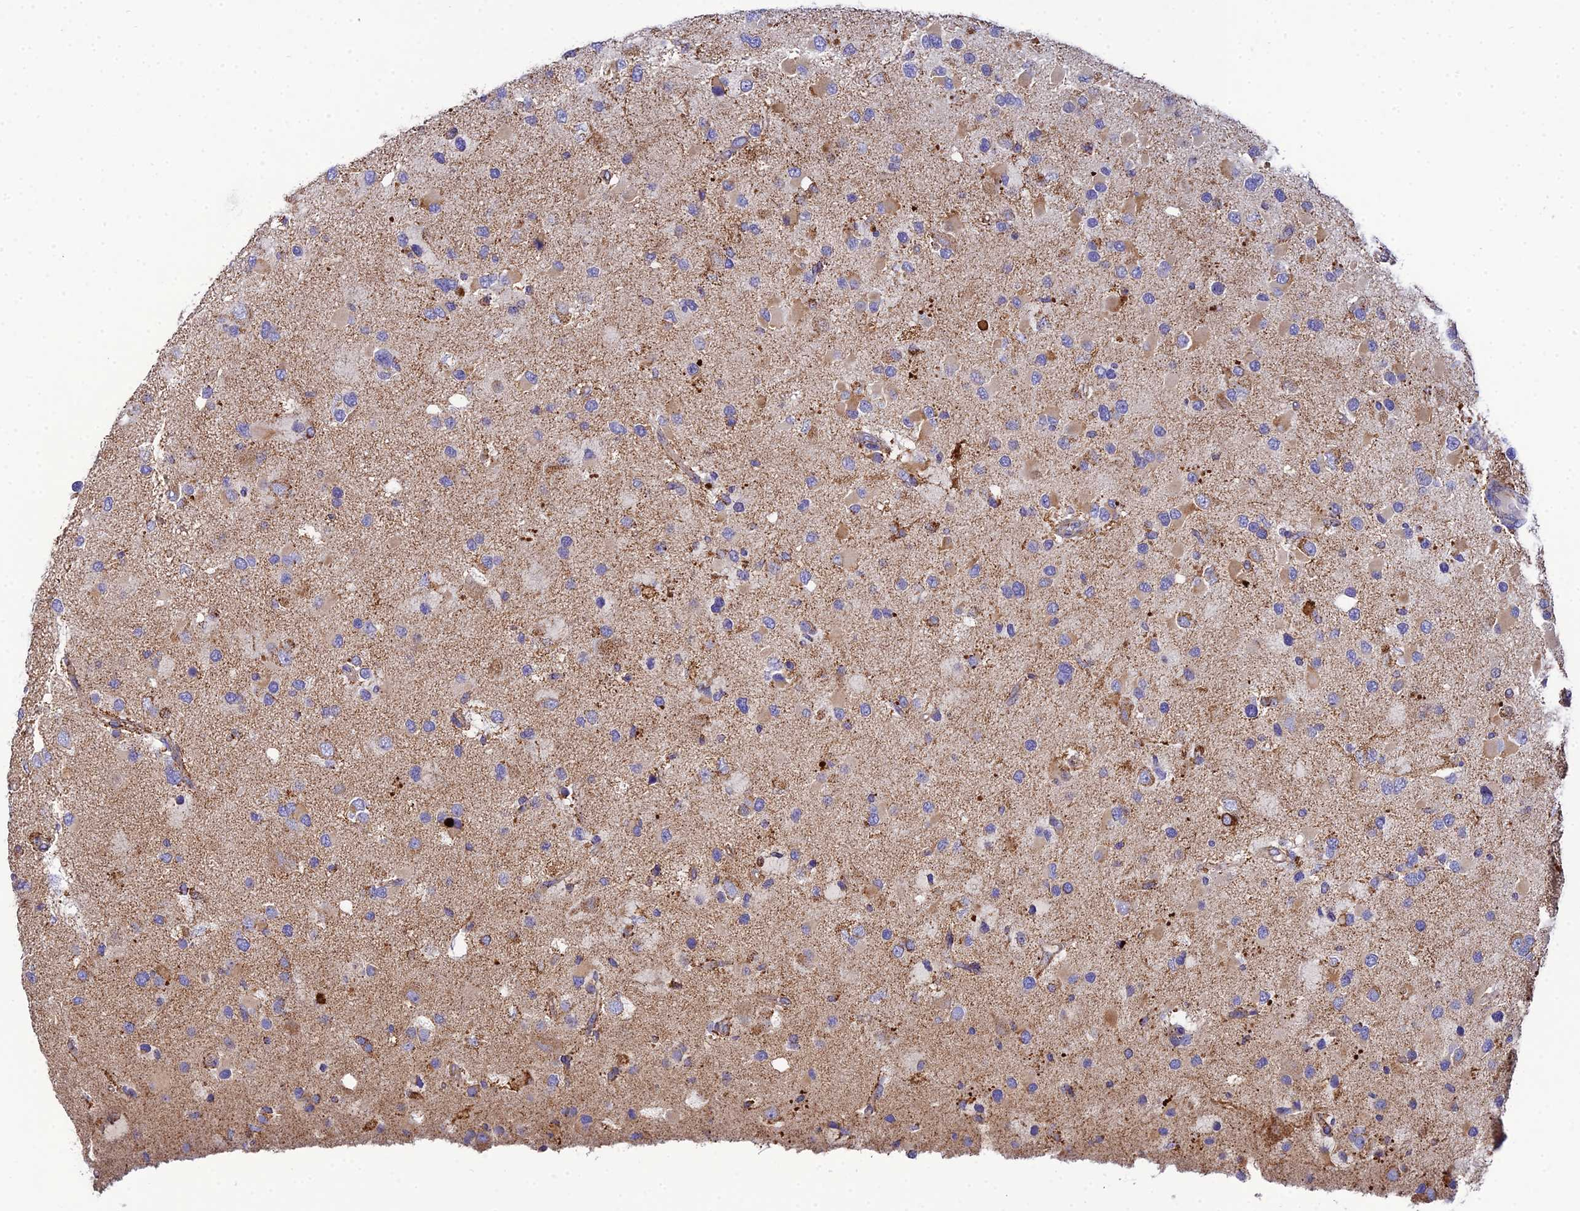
{"staining": {"intensity": "moderate", "quantity": "<25%", "location": "cytoplasmic/membranous"}, "tissue": "glioma", "cell_type": "Tumor cells", "image_type": "cancer", "snomed": [{"axis": "morphology", "description": "Glioma, malignant, High grade"}, {"axis": "topography", "description": "Brain"}], "caption": "The photomicrograph shows a brown stain indicating the presence of a protein in the cytoplasmic/membranous of tumor cells in glioma.", "gene": "NIPSNAP3A", "patient": {"sex": "male", "age": 53}}